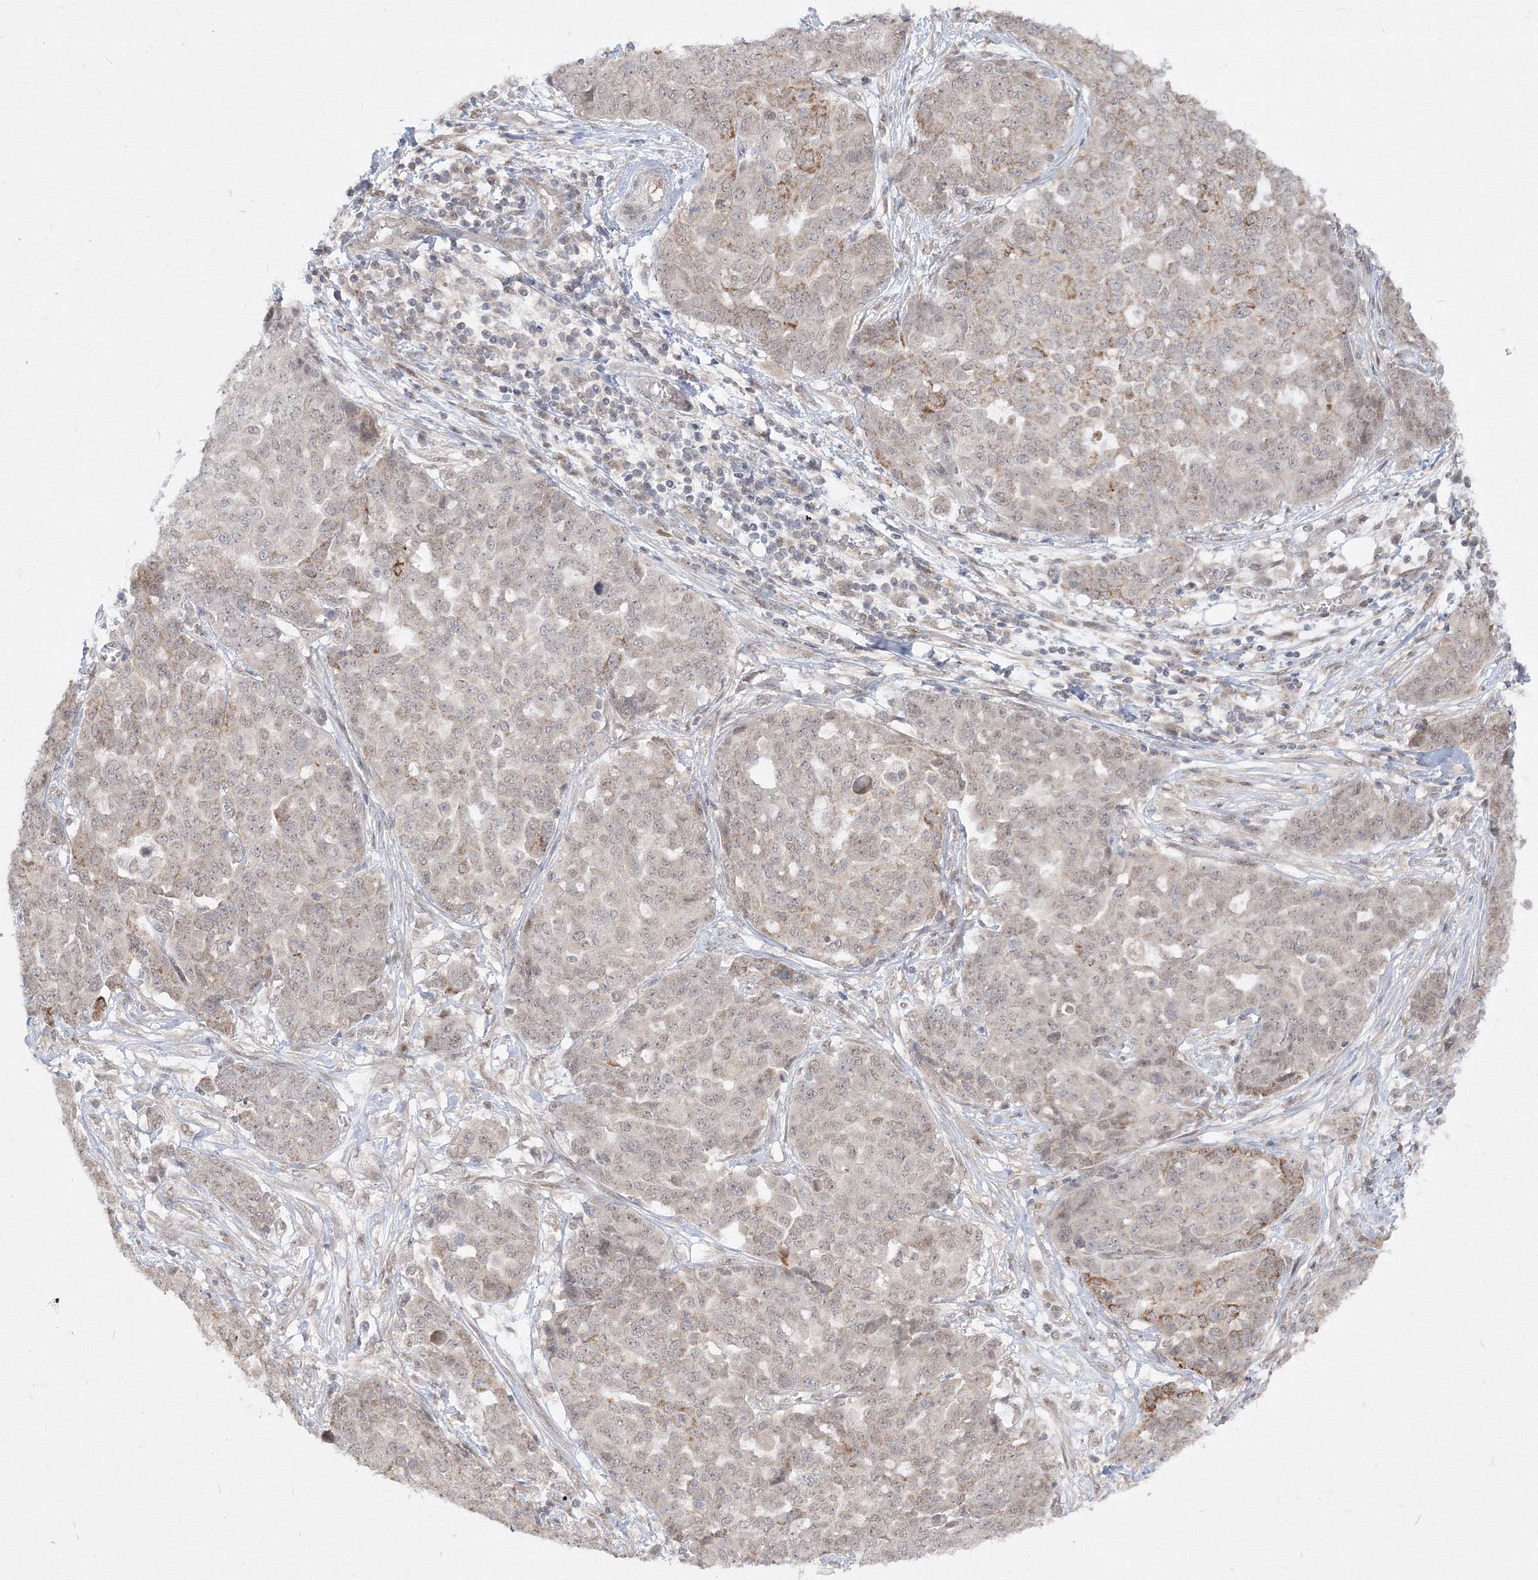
{"staining": {"intensity": "weak", "quantity": "<25%", "location": "cytoplasmic/membranous,nuclear"}, "tissue": "ovarian cancer", "cell_type": "Tumor cells", "image_type": "cancer", "snomed": [{"axis": "morphology", "description": "Cystadenocarcinoma, serous, NOS"}, {"axis": "topography", "description": "Soft tissue"}, {"axis": "topography", "description": "Ovary"}], "caption": "DAB immunohistochemical staining of ovarian cancer shows no significant staining in tumor cells.", "gene": "COPS4", "patient": {"sex": "female", "age": 57}}